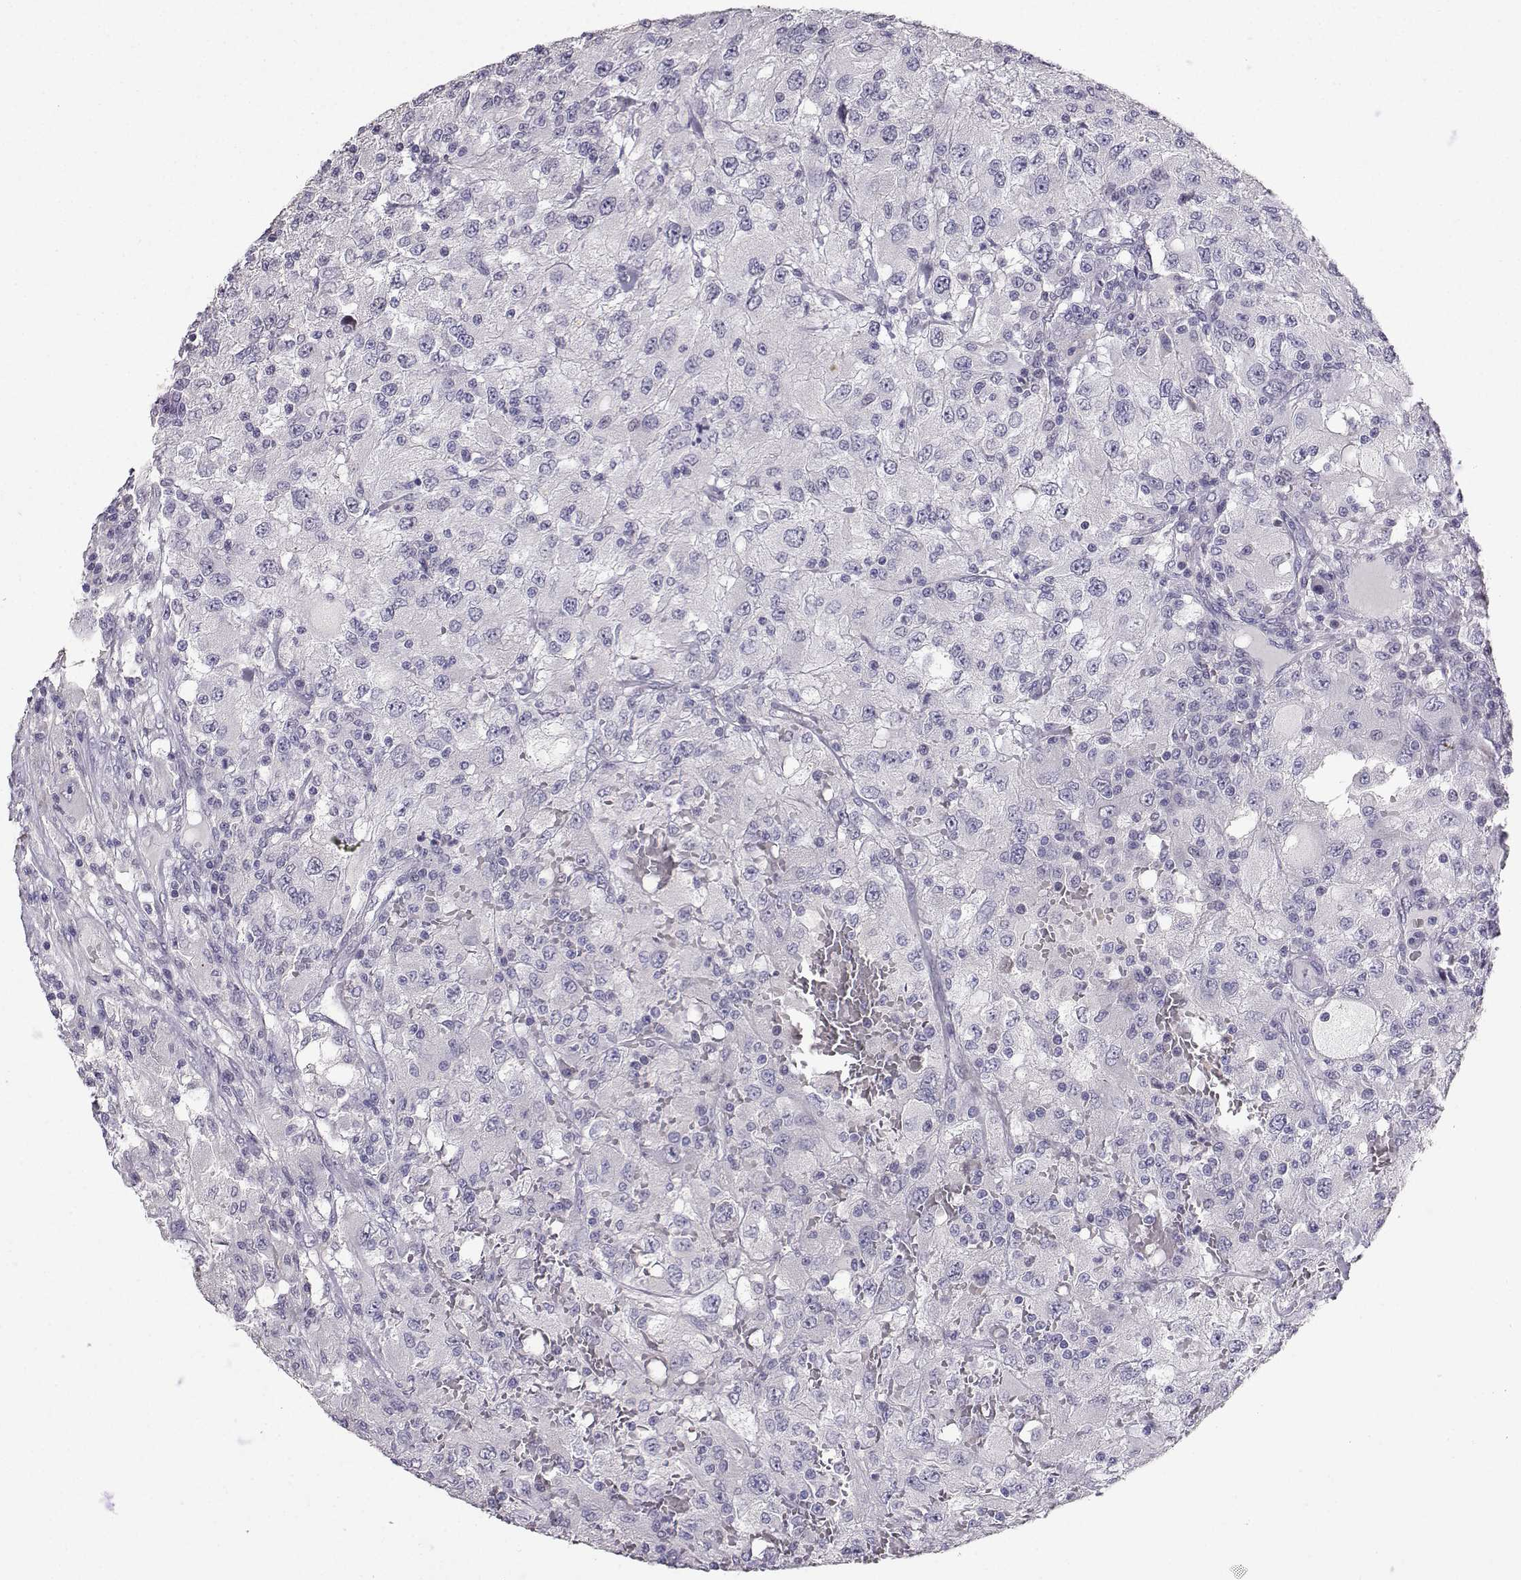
{"staining": {"intensity": "negative", "quantity": "none", "location": "none"}, "tissue": "renal cancer", "cell_type": "Tumor cells", "image_type": "cancer", "snomed": [{"axis": "morphology", "description": "Adenocarcinoma, NOS"}, {"axis": "topography", "description": "Kidney"}], "caption": "IHC image of neoplastic tissue: renal cancer (adenocarcinoma) stained with DAB exhibits no significant protein staining in tumor cells.", "gene": "CARTPT", "patient": {"sex": "female", "age": 67}}